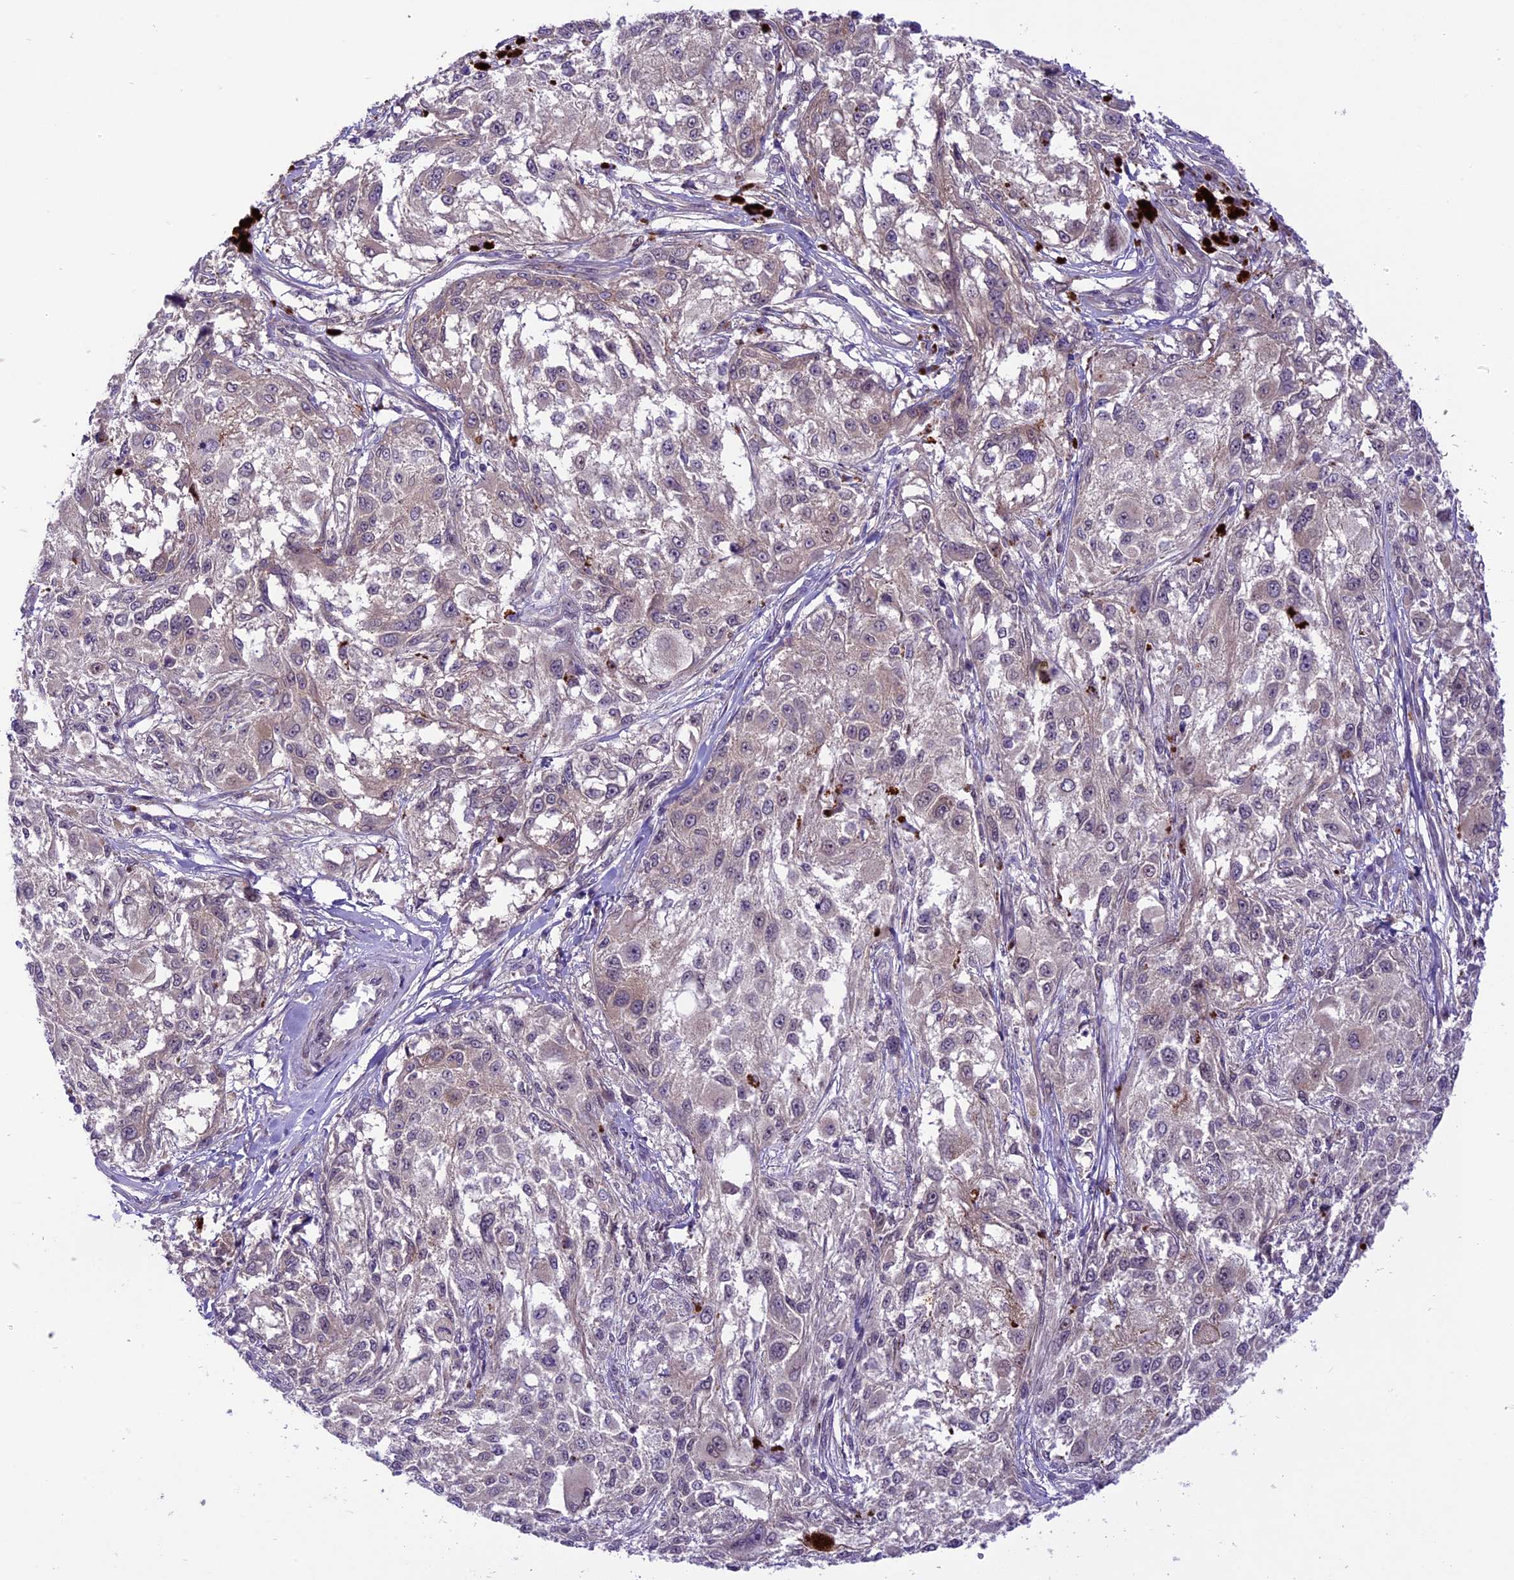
{"staining": {"intensity": "weak", "quantity": "<25%", "location": "cytoplasmic/membranous"}, "tissue": "melanoma", "cell_type": "Tumor cells", "image_type": "cancer", "snomed": [{"axis": "morphology", "description": "Necrosis, NOS"}, {"axis": "morphology", "description": "Malignant melanoma, NOS"}, {"axis": "topography", "description": "Skin"}], "caption": "Immunohistochemical staining of human malignant melanoma shows no significant expression in tumor cells.", "gene": "SPRED1", "patient": {"sex": "female", "age": 87}}